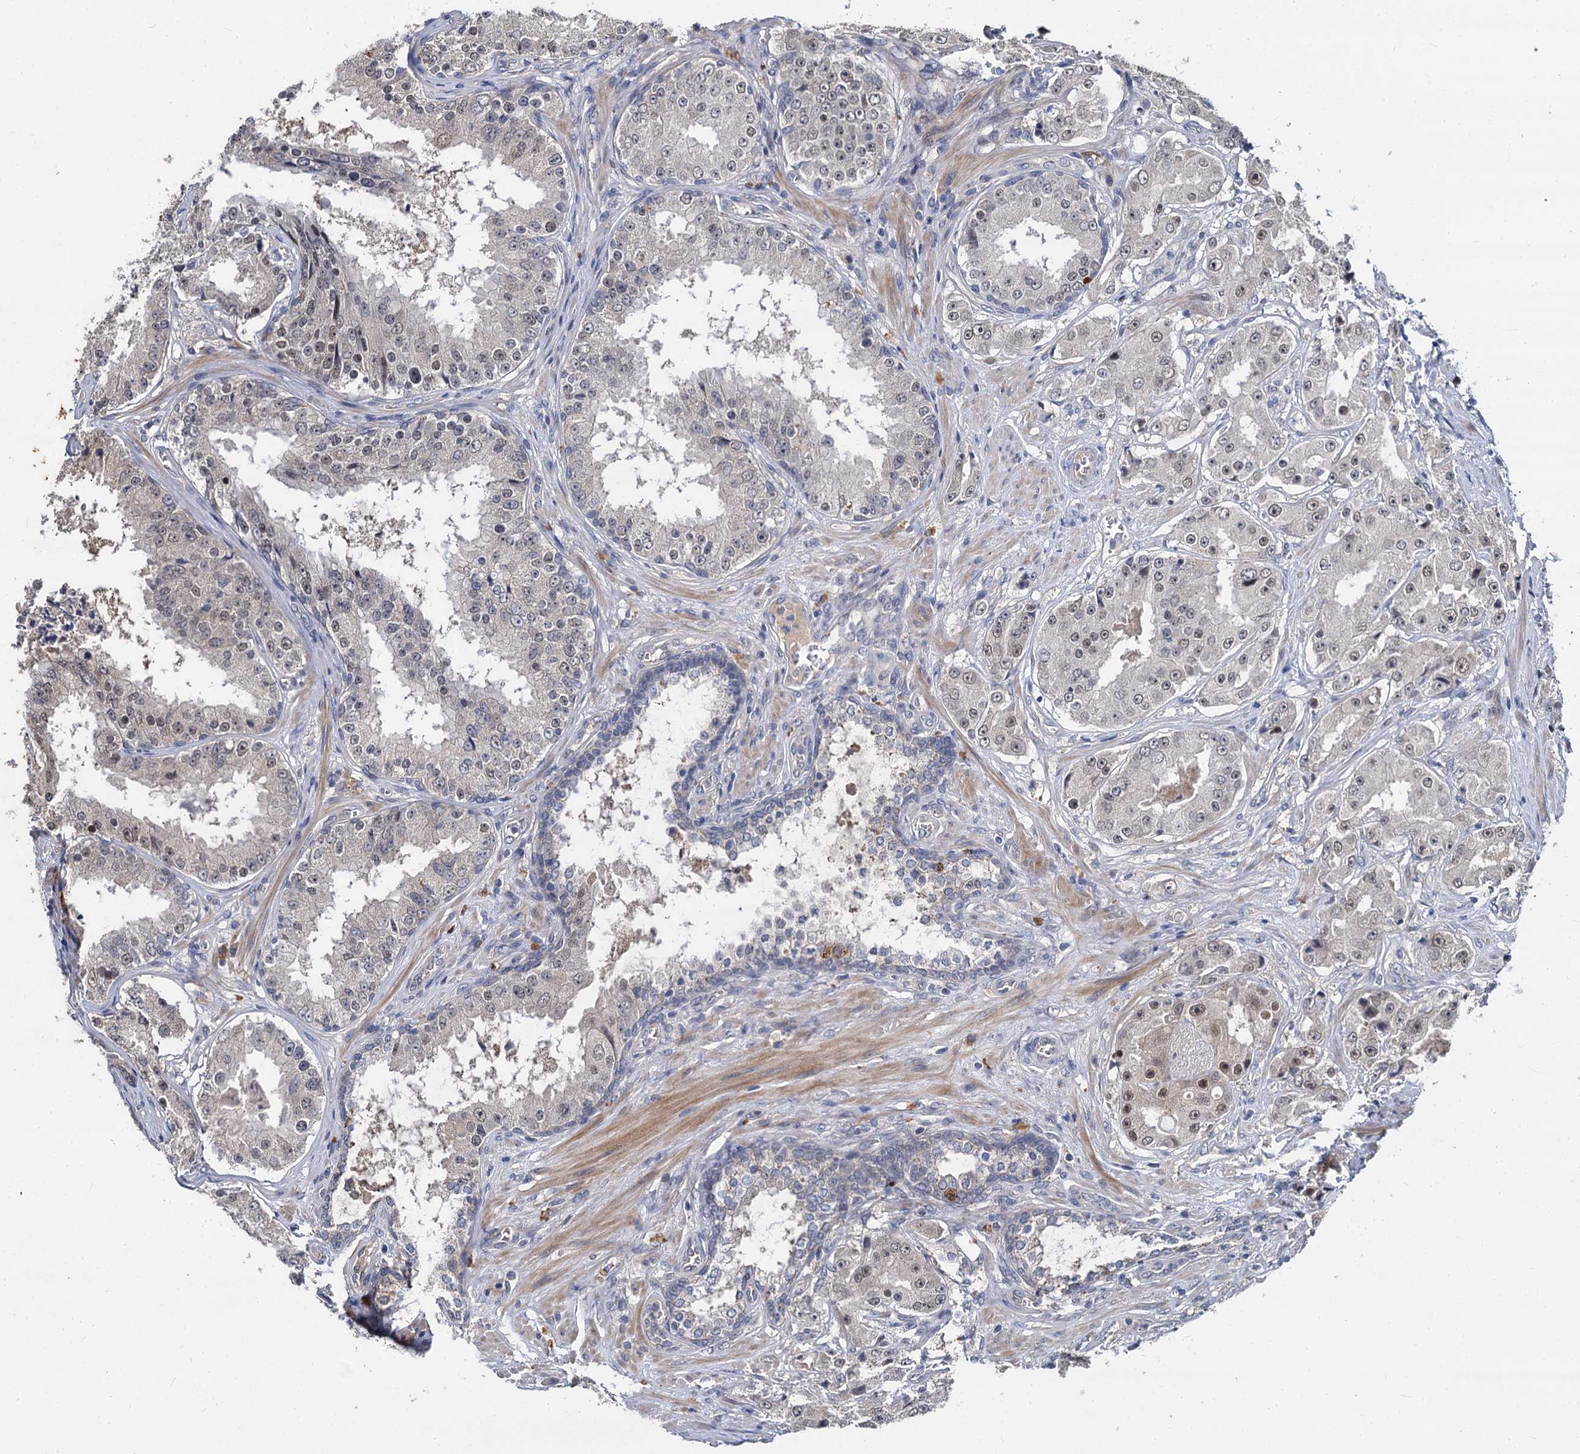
{"staining": {"intensity": "moderate", "quantity": "<25%", "location": "nuclear"}, "tissue": "prostate cancer", "cell_type": "Tumor cells", "image_type": "cancer", "snomed": [{"axis": "morphology", "description": "Adenocarcinoma, High grade"}, {"axis": "topography", "description": "Prostate"}], "caption": "Prostate adenocarcinoma (high-grade) was stained to show a protein in brown. There is low levels of moderate nuclear positivity in approximately <25% of tumor cells. The staining is performed using DAB (3,3'-diaminobenzidine) brown chromogen to label protein expression. The nuclei are counter-stained blue using hematoxylin.", "gene": "CCDC184", "patient": {"sex": "male", "age": 73}}